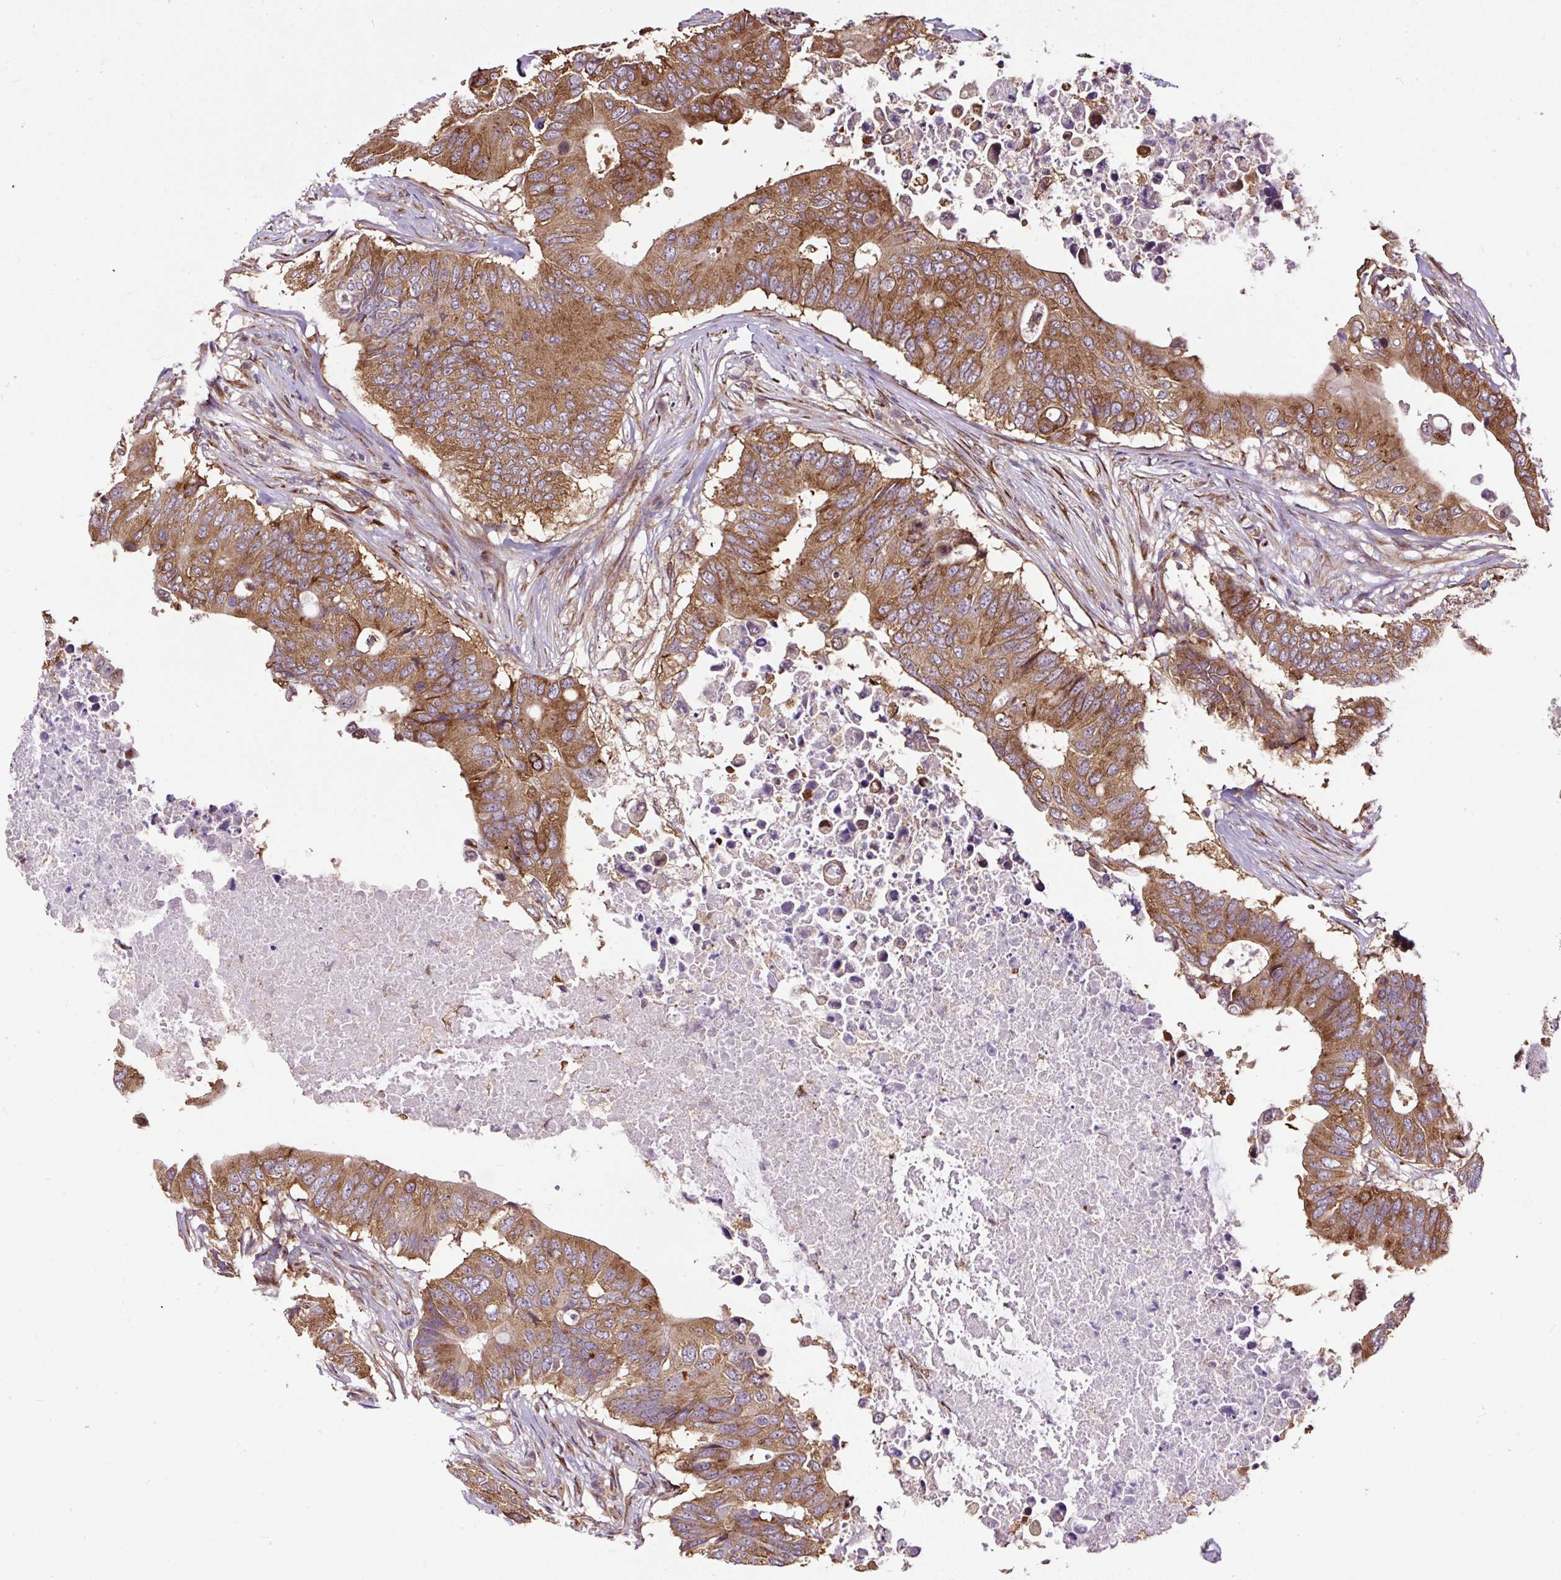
{"staining": {"intensity": "moderate", "quantity": ">75%", "location": "cytoplasmic/membranous"}, "tissue": "colorectal cancer", "cell_type": "Tumor cells", "image_type": "cancer", "snomed": [{"axis": "morphology", "description": "Adenocarcinoma, NOS"}, {"axis": "topography", "description": "Colon"}], "caption": "Immunohistochemical staining of human adenocarcinoma (colorectal) demonstrates moderate cytoplasmic/membranous protein positivity in about >75% of tumor cells.", "gene": "KDM4E", "patient": {"sex": "male", "age": 71}}